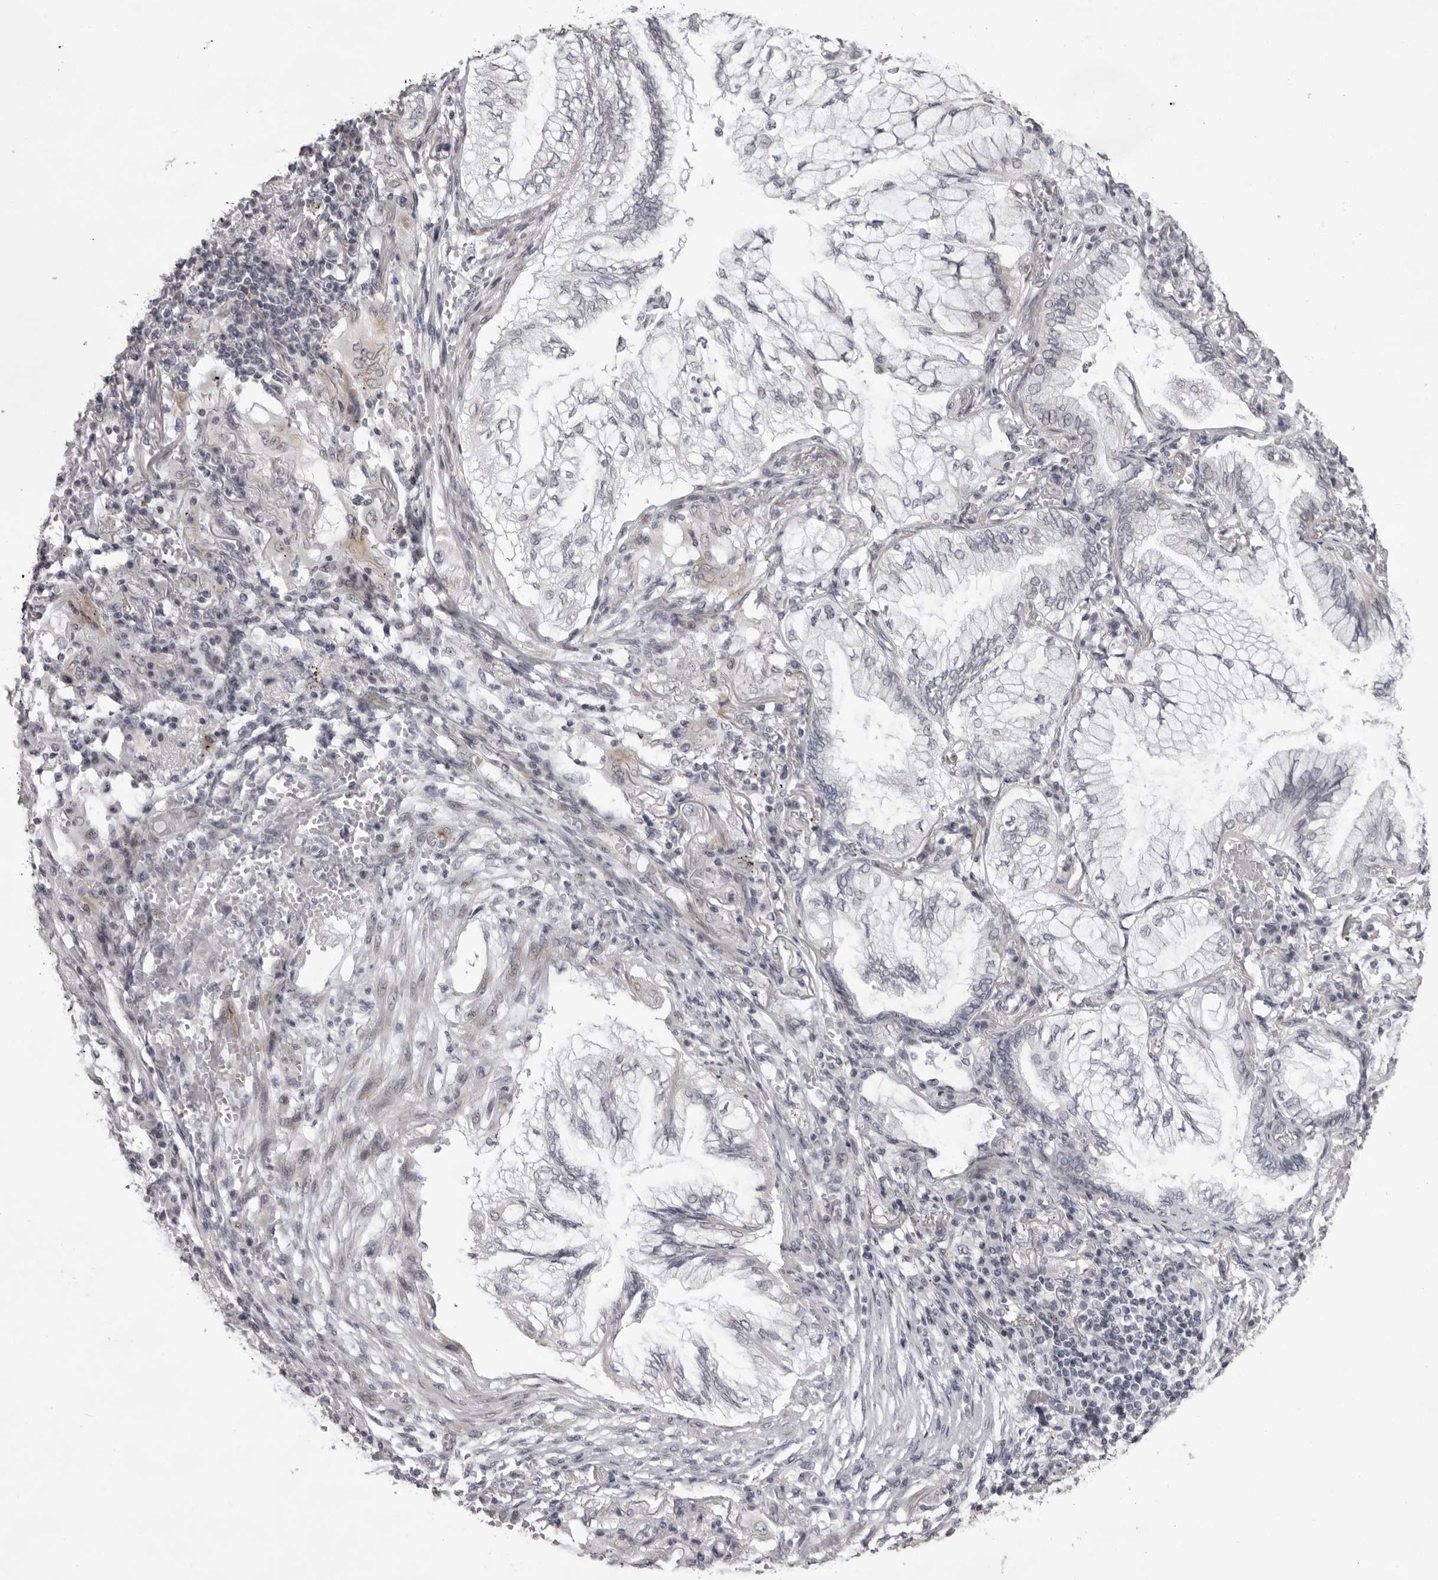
{"staining": {"intensity": "negative", "quantity": "none", "location": "none"}, "tissue": "lung cancer", "cell_type": "Tumor cells", "image_type": "cancer", "snomed": [{"axis": "morphology", "description": "Adenocarcinoma, NOS"}, {"axis": "topography", "description": "Lung"}], "caption": "Human lung cancer stained for a protein using immunohistochemistry (IHC) demonstrates no expression in tumor cells.", "gene": "NUDT18", "patient": {"sex": "female", "age": 70}}